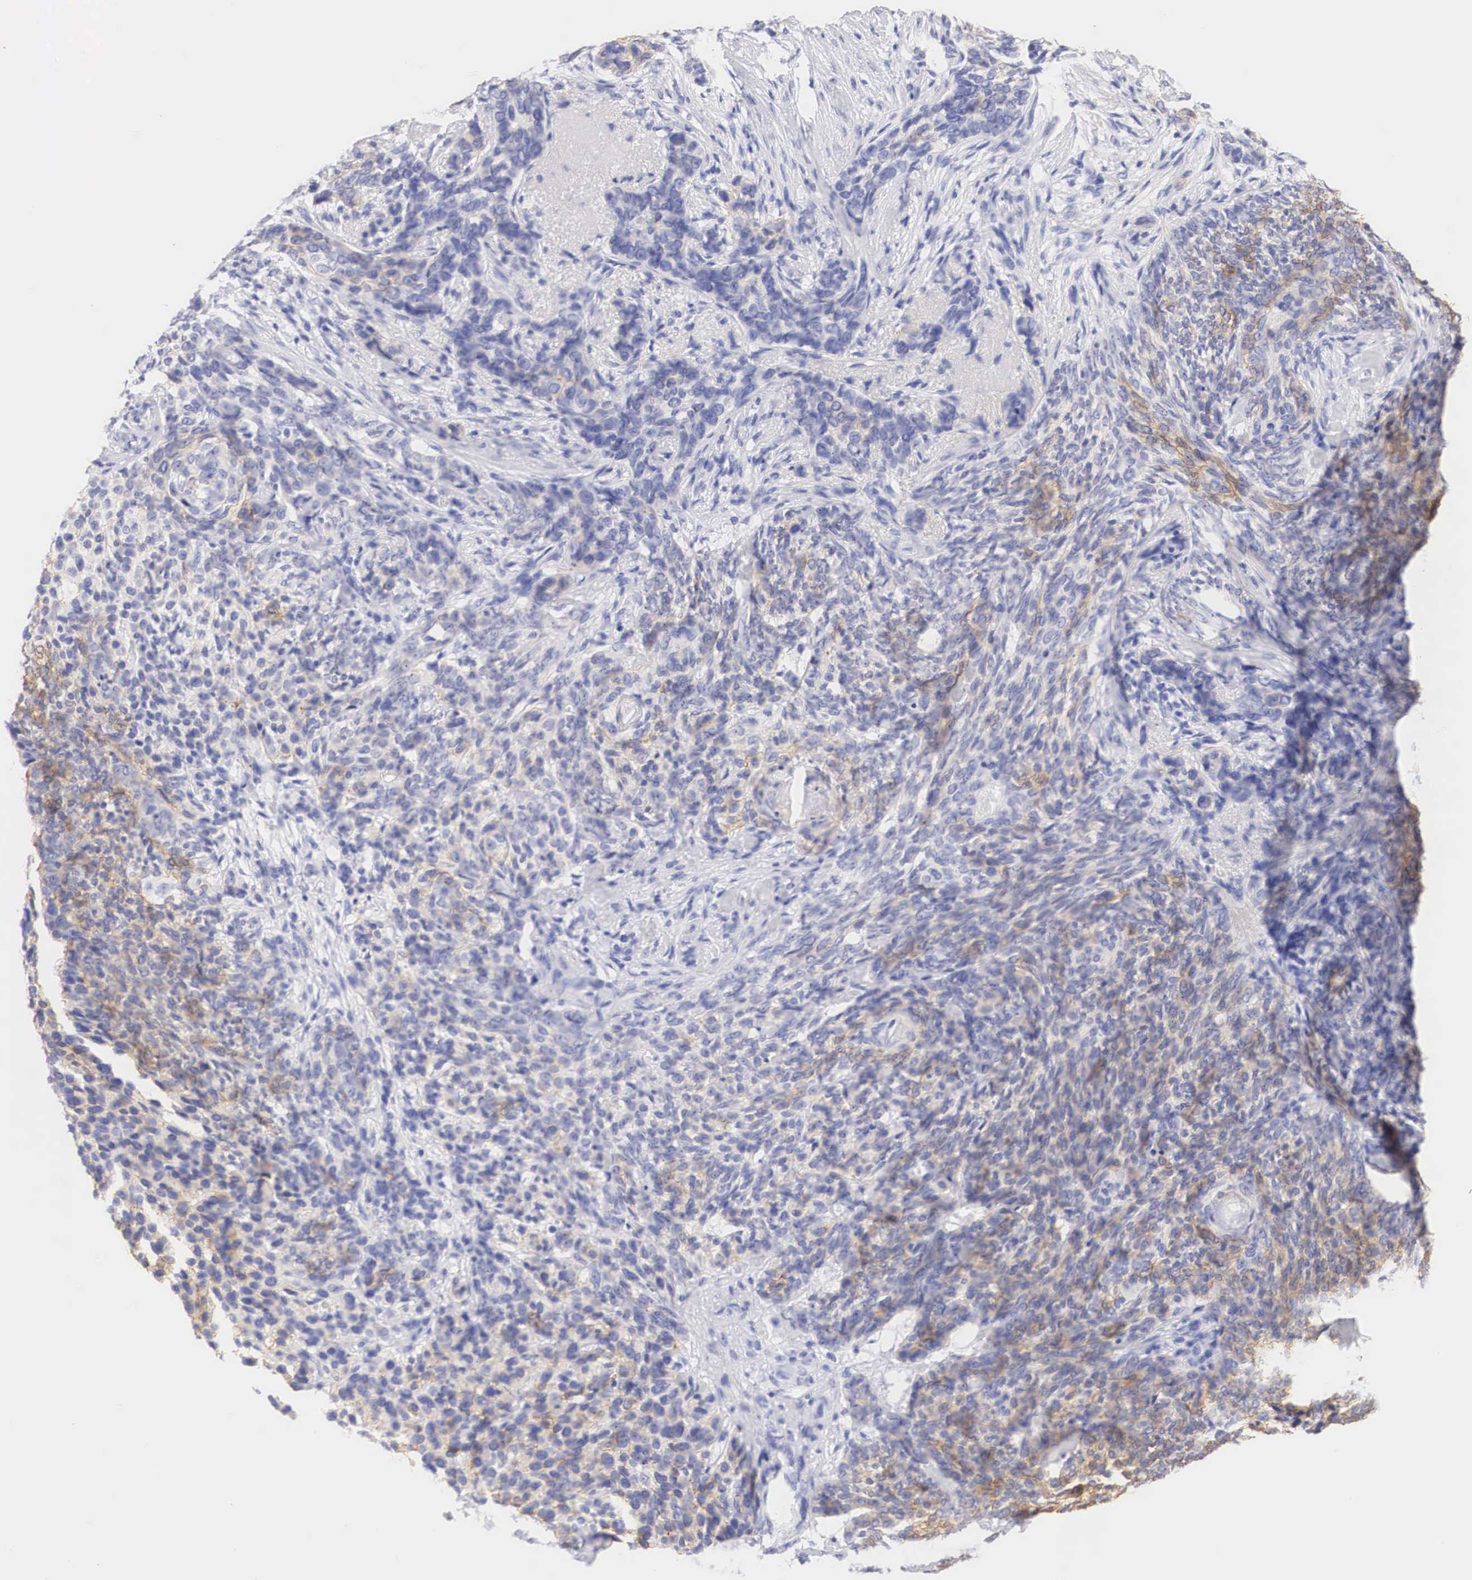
{"staining": {"intensity": "weak", "quantity": "<25%", "location": "cytoplasmic/membranous"}, "tissue": "skin cancer", "cell_type": "Tumor cells", "image_type": "cancer", "snomed": [{"axis": "morphology", "description": "Basal cell carcinoma"}, {"axis": "topography", "description": "Skin"}], "caption": "This micrograph is of skin cancer (basal cell carcinoma) stained with immunohistochemistry (IHC) to label a protein in brown with the nuclei are counter-stained blue. There is no expression in tumor cells. The staining was performed using DAB to visualize the protein expression in brown, while the nuclei were stained in blue with hematoxylin (Magnification: 20x).", "gene": "ERBB2", "patient": {"sex": "male", "age": 89}}